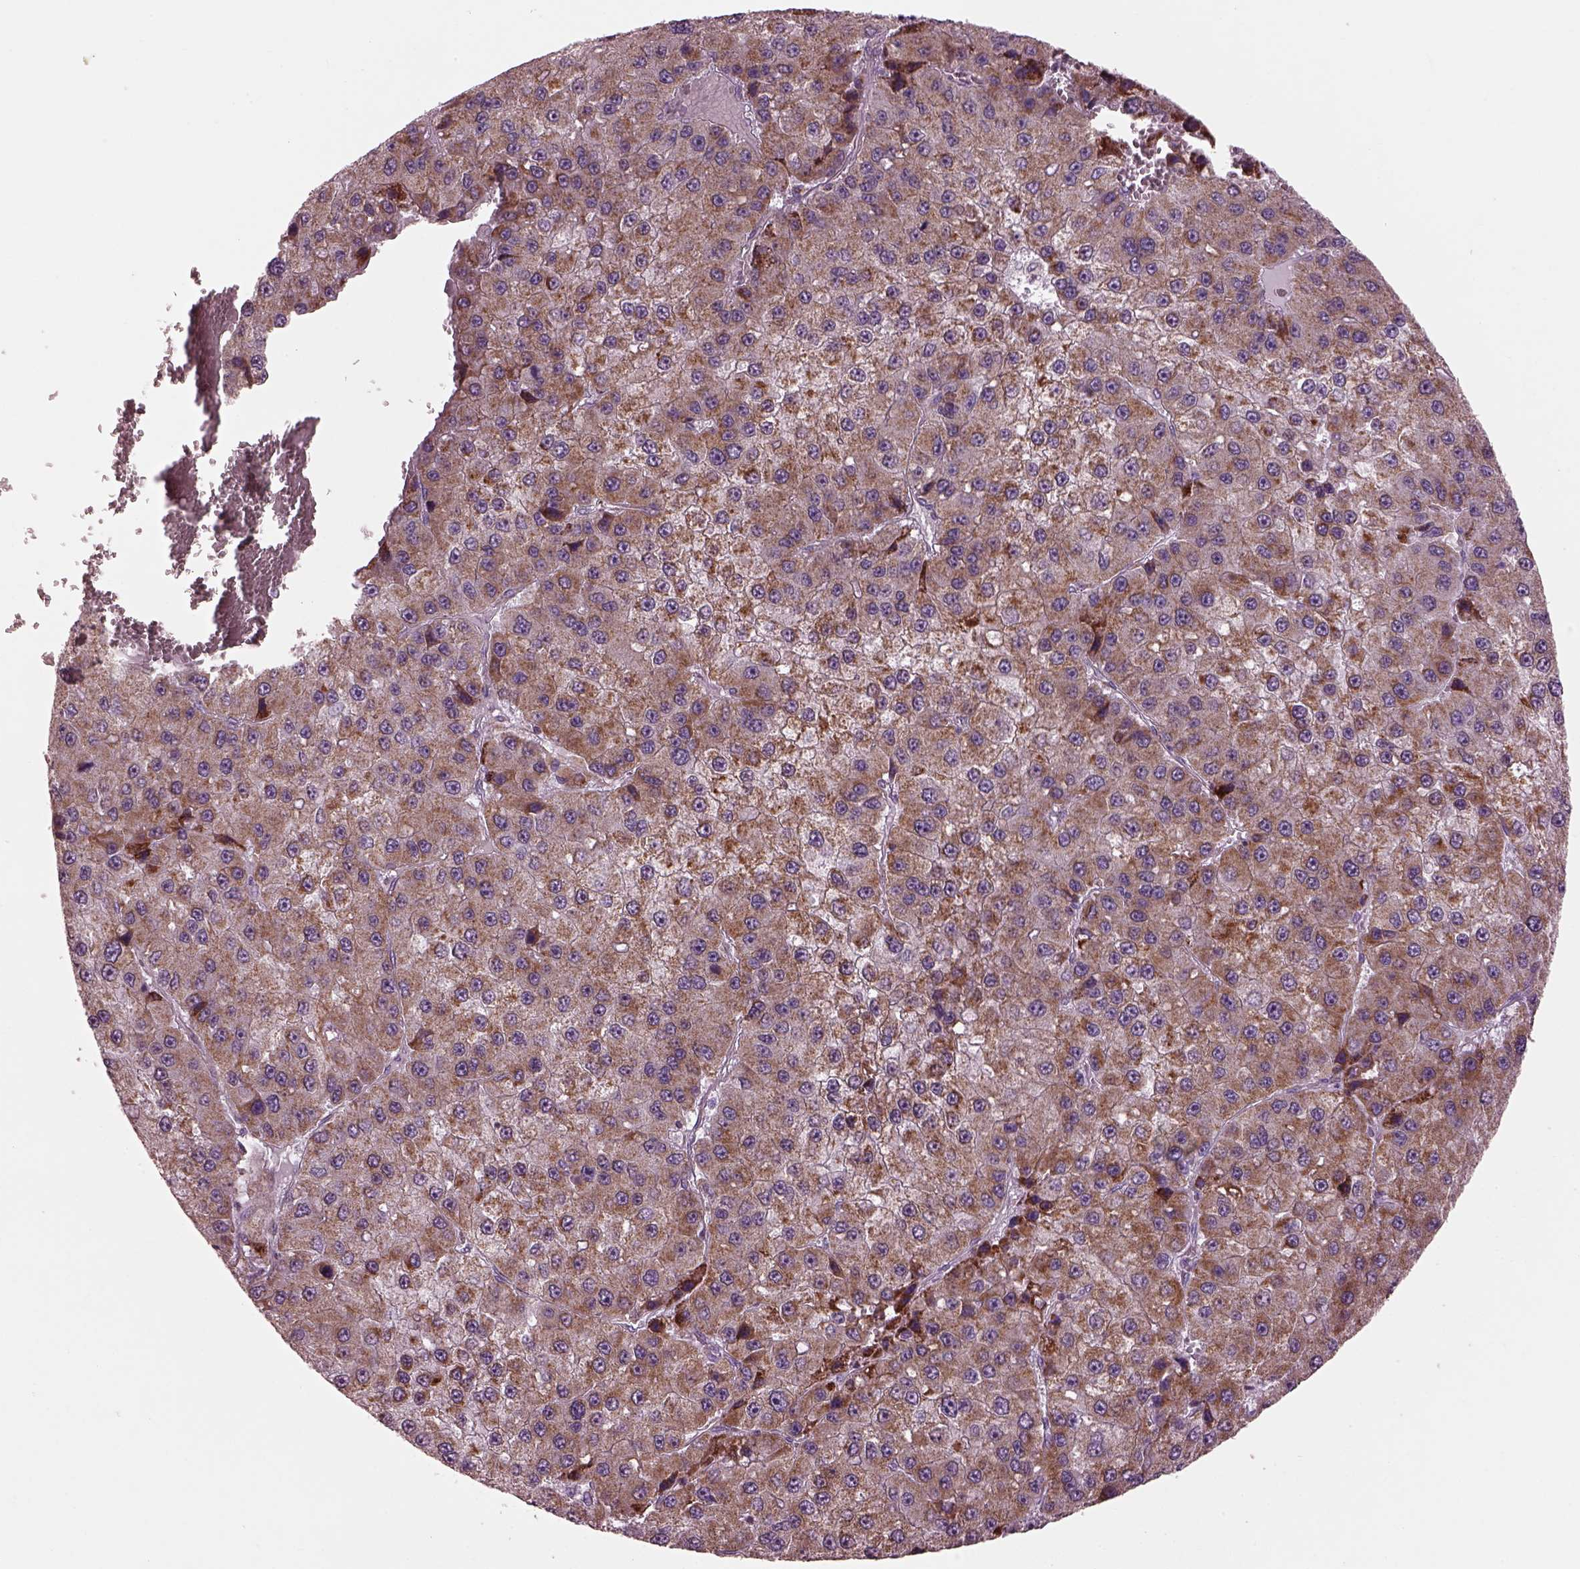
{"staining": {"intensity": "moderate", "quantity": ">75%", "location": "cytoplasmic/membranous"}, "tissue": "liver cancer", "cell_type": "Tumor cells", "image_type": "cancer", "snomed": [{"axis": "morphology", "description": "Carcinoma, Hepatocellular, NOS"}, {"axis": "topography", "description": "Liver"}], "caption": "Immunohistochemistry of human liver cancer exhibits medium levels of moderate cytoplasmic/membranous expression in about >75% of tumor cells.", "gene": "ATP5MF", "patient": {"sex": "female", "age": 73}}